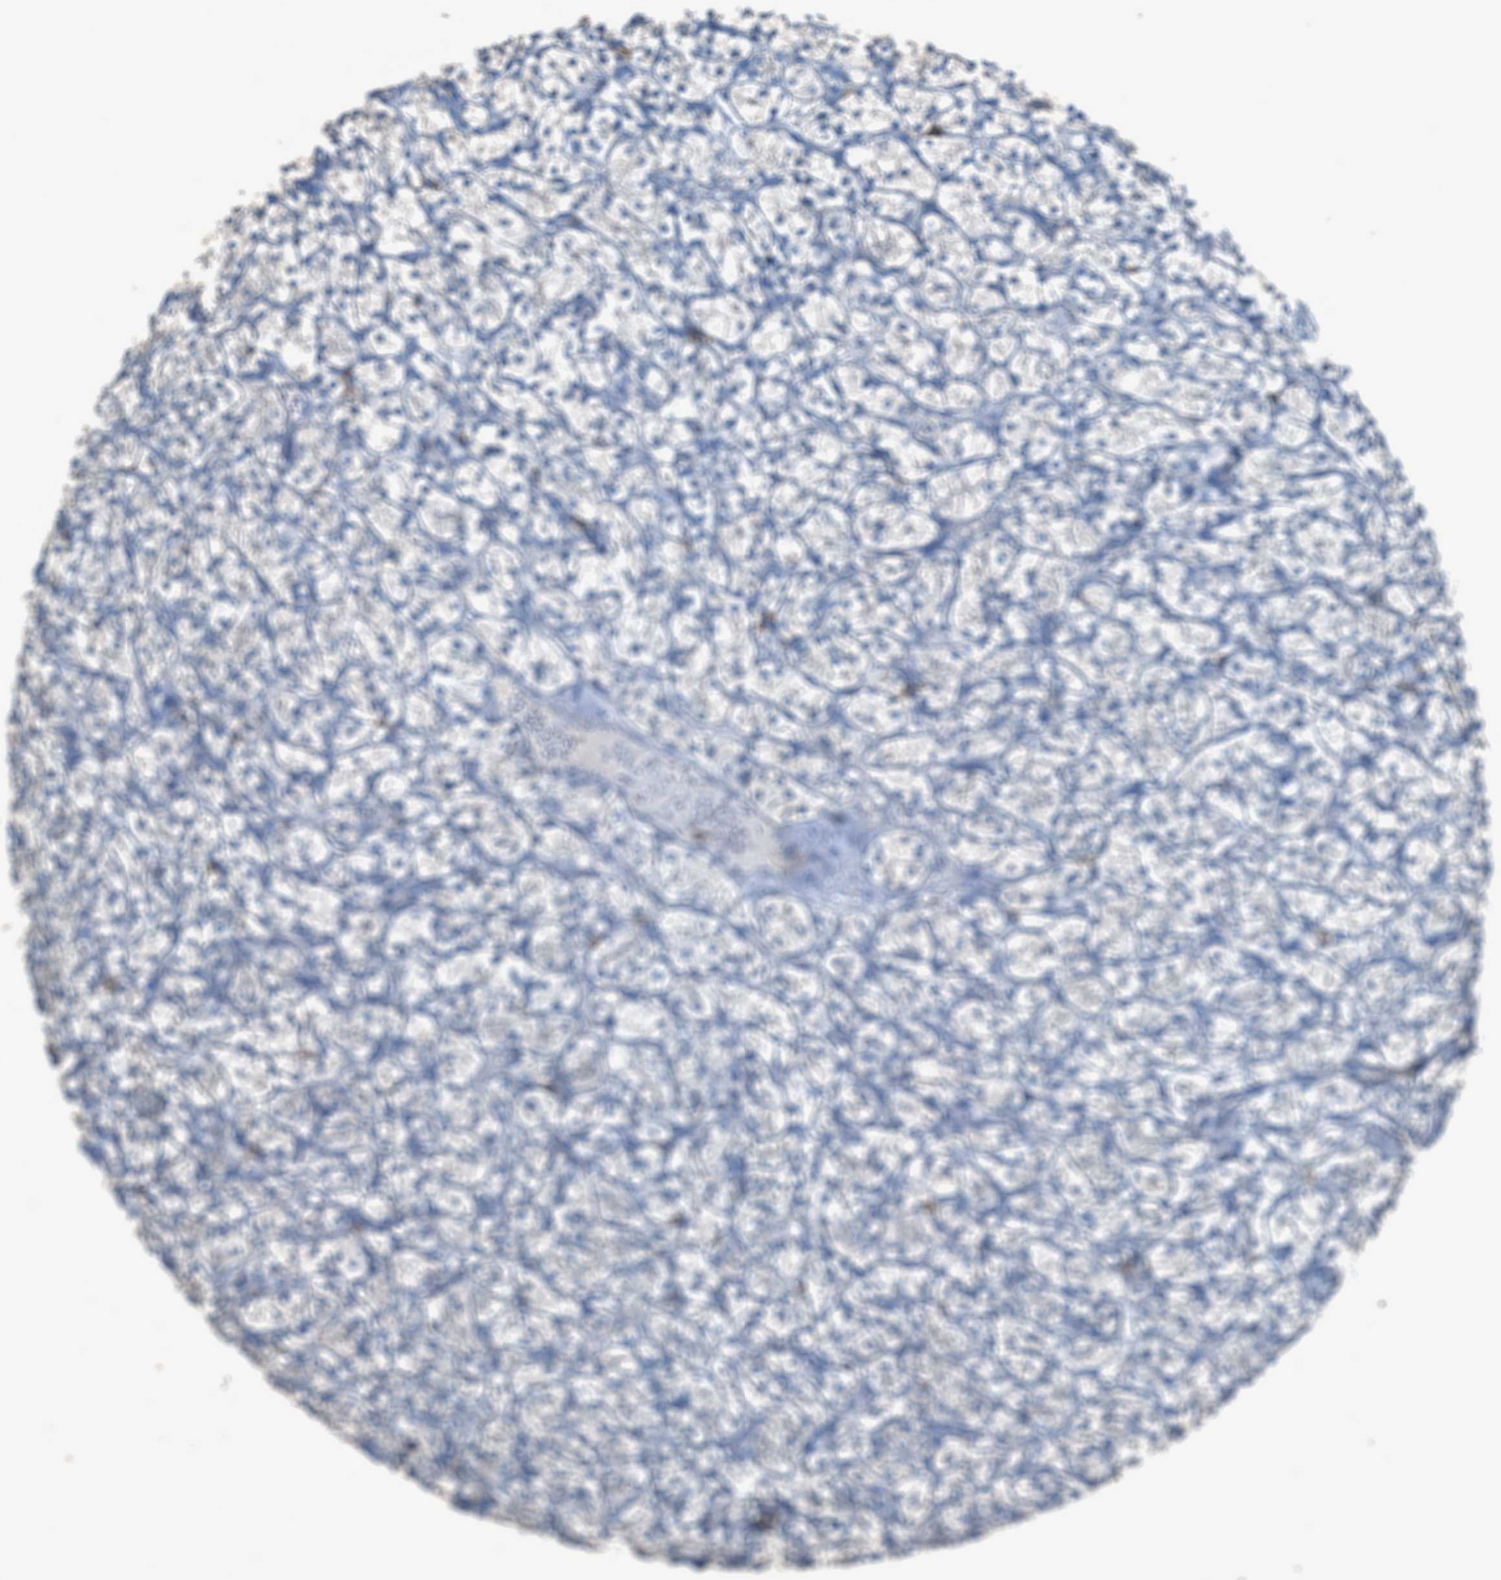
{"staining": {"intensity": "negative", "quantity": "none", "location": "none"}, "tissue": "renal cancer", "cell_type": "Tumor cells", "image_type": "cancer", "snomed": [{"axis": "morphology", "description": "Adenocarcinoma, NOS"}, {"axis": "topography", "description": "Kidney"}], "caption": "Tumor cells show no significant positivity in renal cancer.", "gene": "OR51E1", "patient": {"sex": "female", "age": 69}}